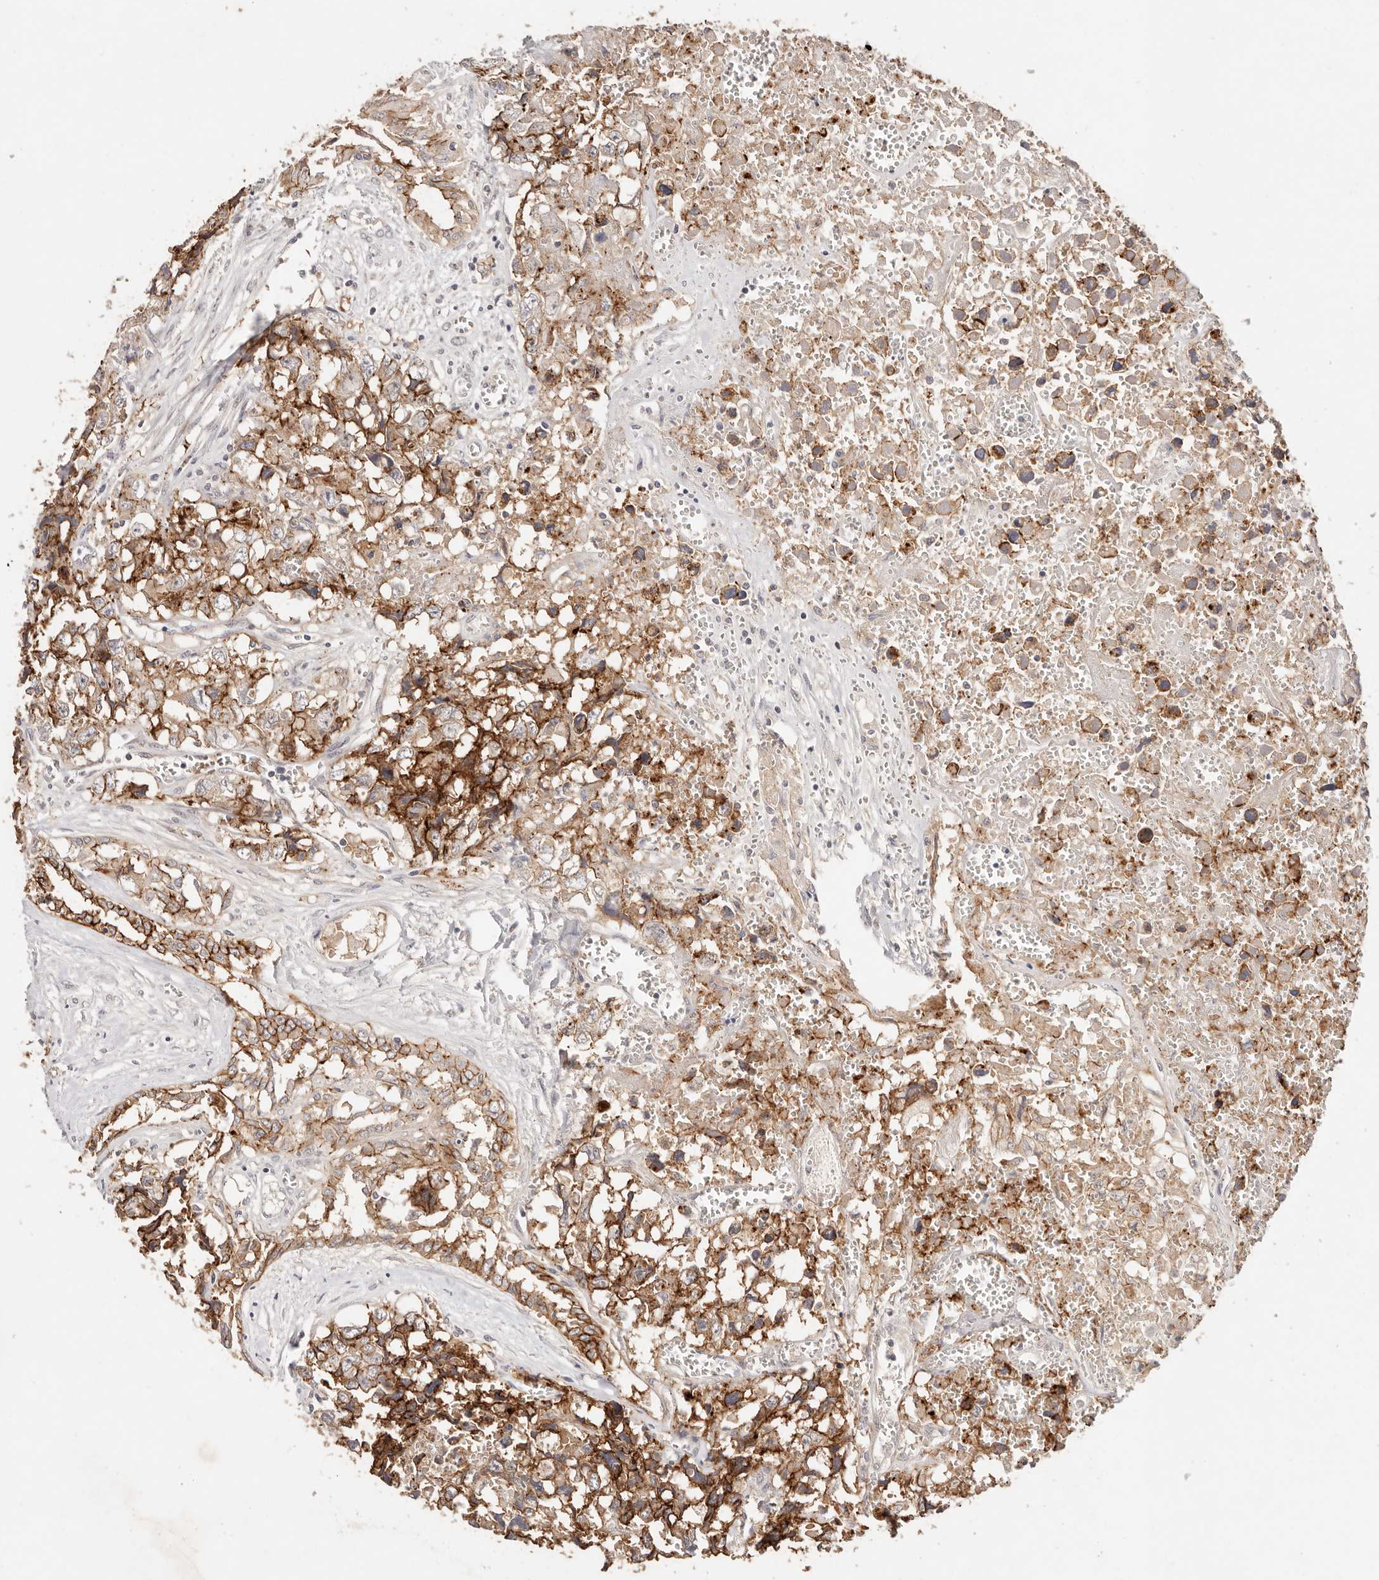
{"staining": {"intensity": "strong", "quantity": "25%-75%", "location": "cytoplasmic/membranous"}, "tissue": "testis cancer", "cell_type": "Tumor cells", "image_type": "cancer", "snomed": [{"axis": "morphology", "description": "Carcinoma, Embryonal, NOS"}, {"axis": "topography", "description": "Testis"}], "caption": "Immunohistochemical staining of human testis cancer exhibits high levels of strong cytoplasmic/membranous protein expression in approximately 25%-75% of tumor cells.", "gene": "CXADR", "patient": {"sex": "male", "age": 31}}